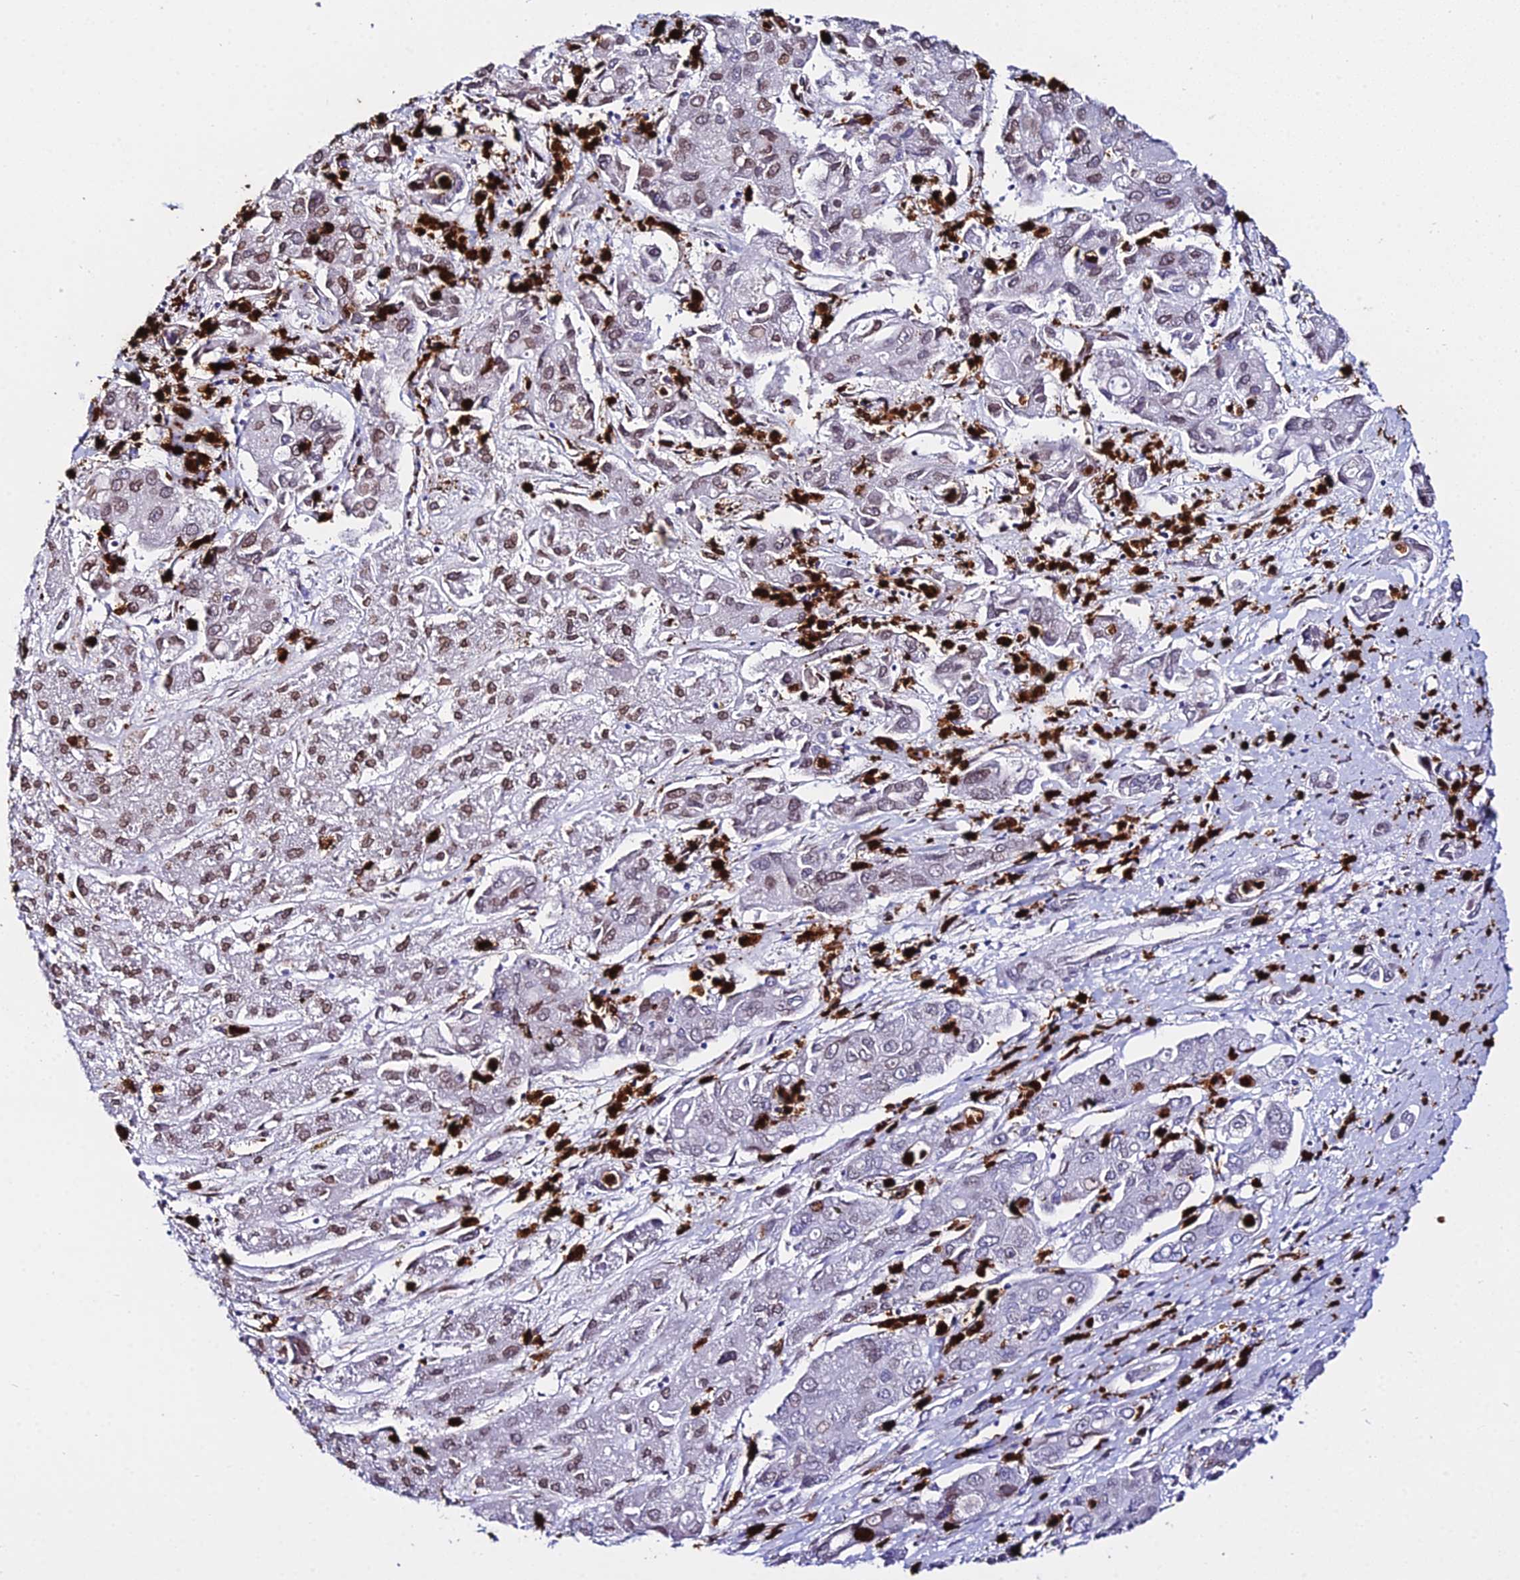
{"staining": {"intensity": "weak", "quantity": "25%-75%", "location": "nuclear"}, "tissue": "liver cancer", "cell_type": "Tumor cells", "image_type": "cancer", "snomed": [{"axis": "morphology", "description": "Cholangiocarcinoma"}, {"axis": "topography", "description": "Liver"}], "caption": "Weak nuclear expression for a protein is identified in about 25%-75% of tumor cells of liver cholangiocarcinoma using immunohistochemistry (IHC).", "gene": "MCM10", "patient": {"sex": "male", "age": 67}}